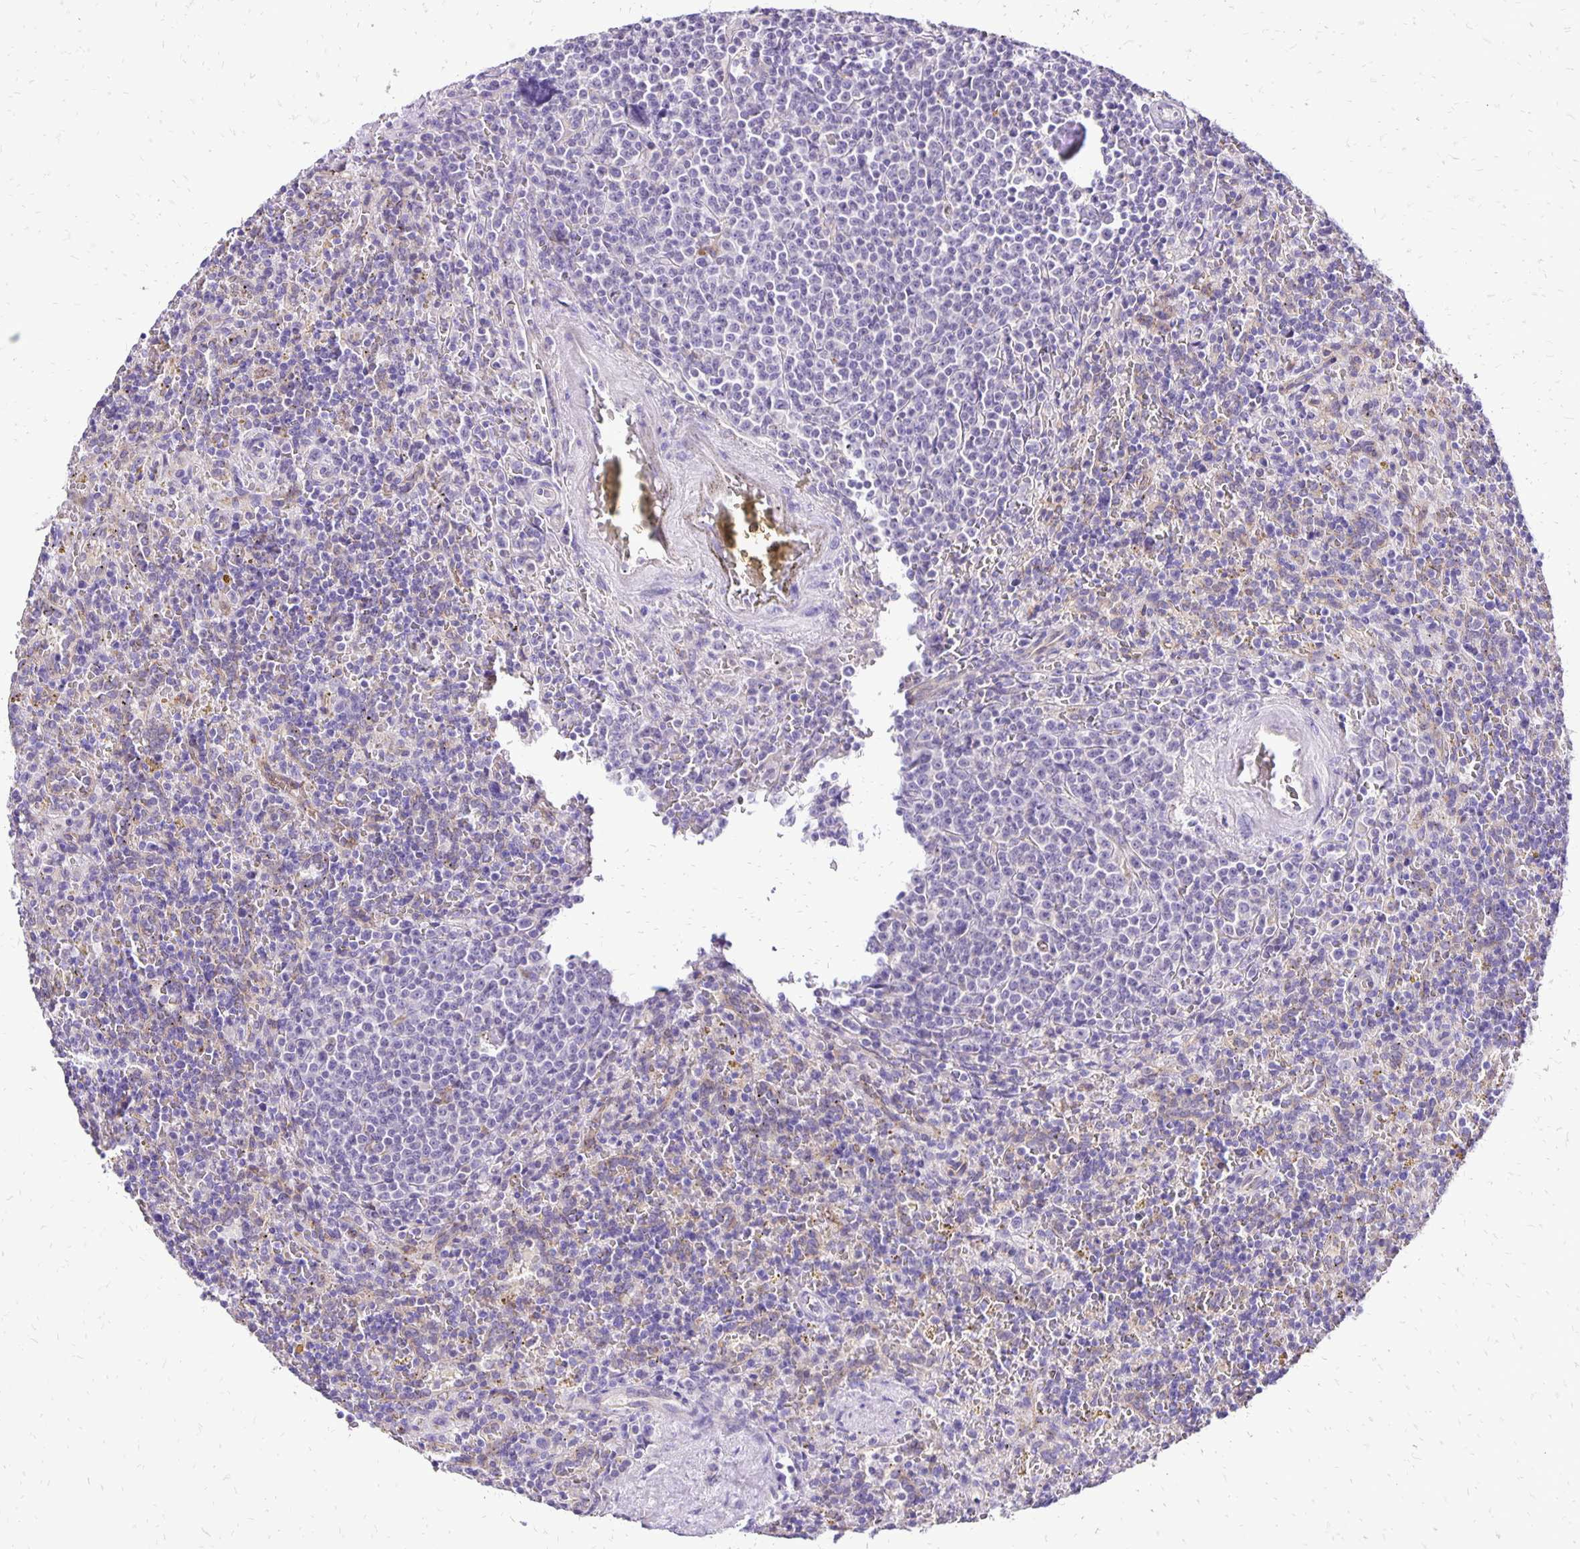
{"staining": {"intensity": "negative", "quantity": "none", "location": "none"}, "tissue": "lymphoma", "cell_type": "Tumor cells", "image_type": "cancer", "snomed": [{"axis": "morphology", "description": "Malignant lymphoma, non-Hodgkin's type, Low grade"}, {"axis": "topography", "description": "Spleen"}], "caption": "Immunohistochemistry (IHC) histopathology image of neoplastic tissue: lymphoma stained with DAB displays no significant protein expression in tumor cells.", "gene": "EIF5A", "patient": {"sex": "male", "age": 67}}